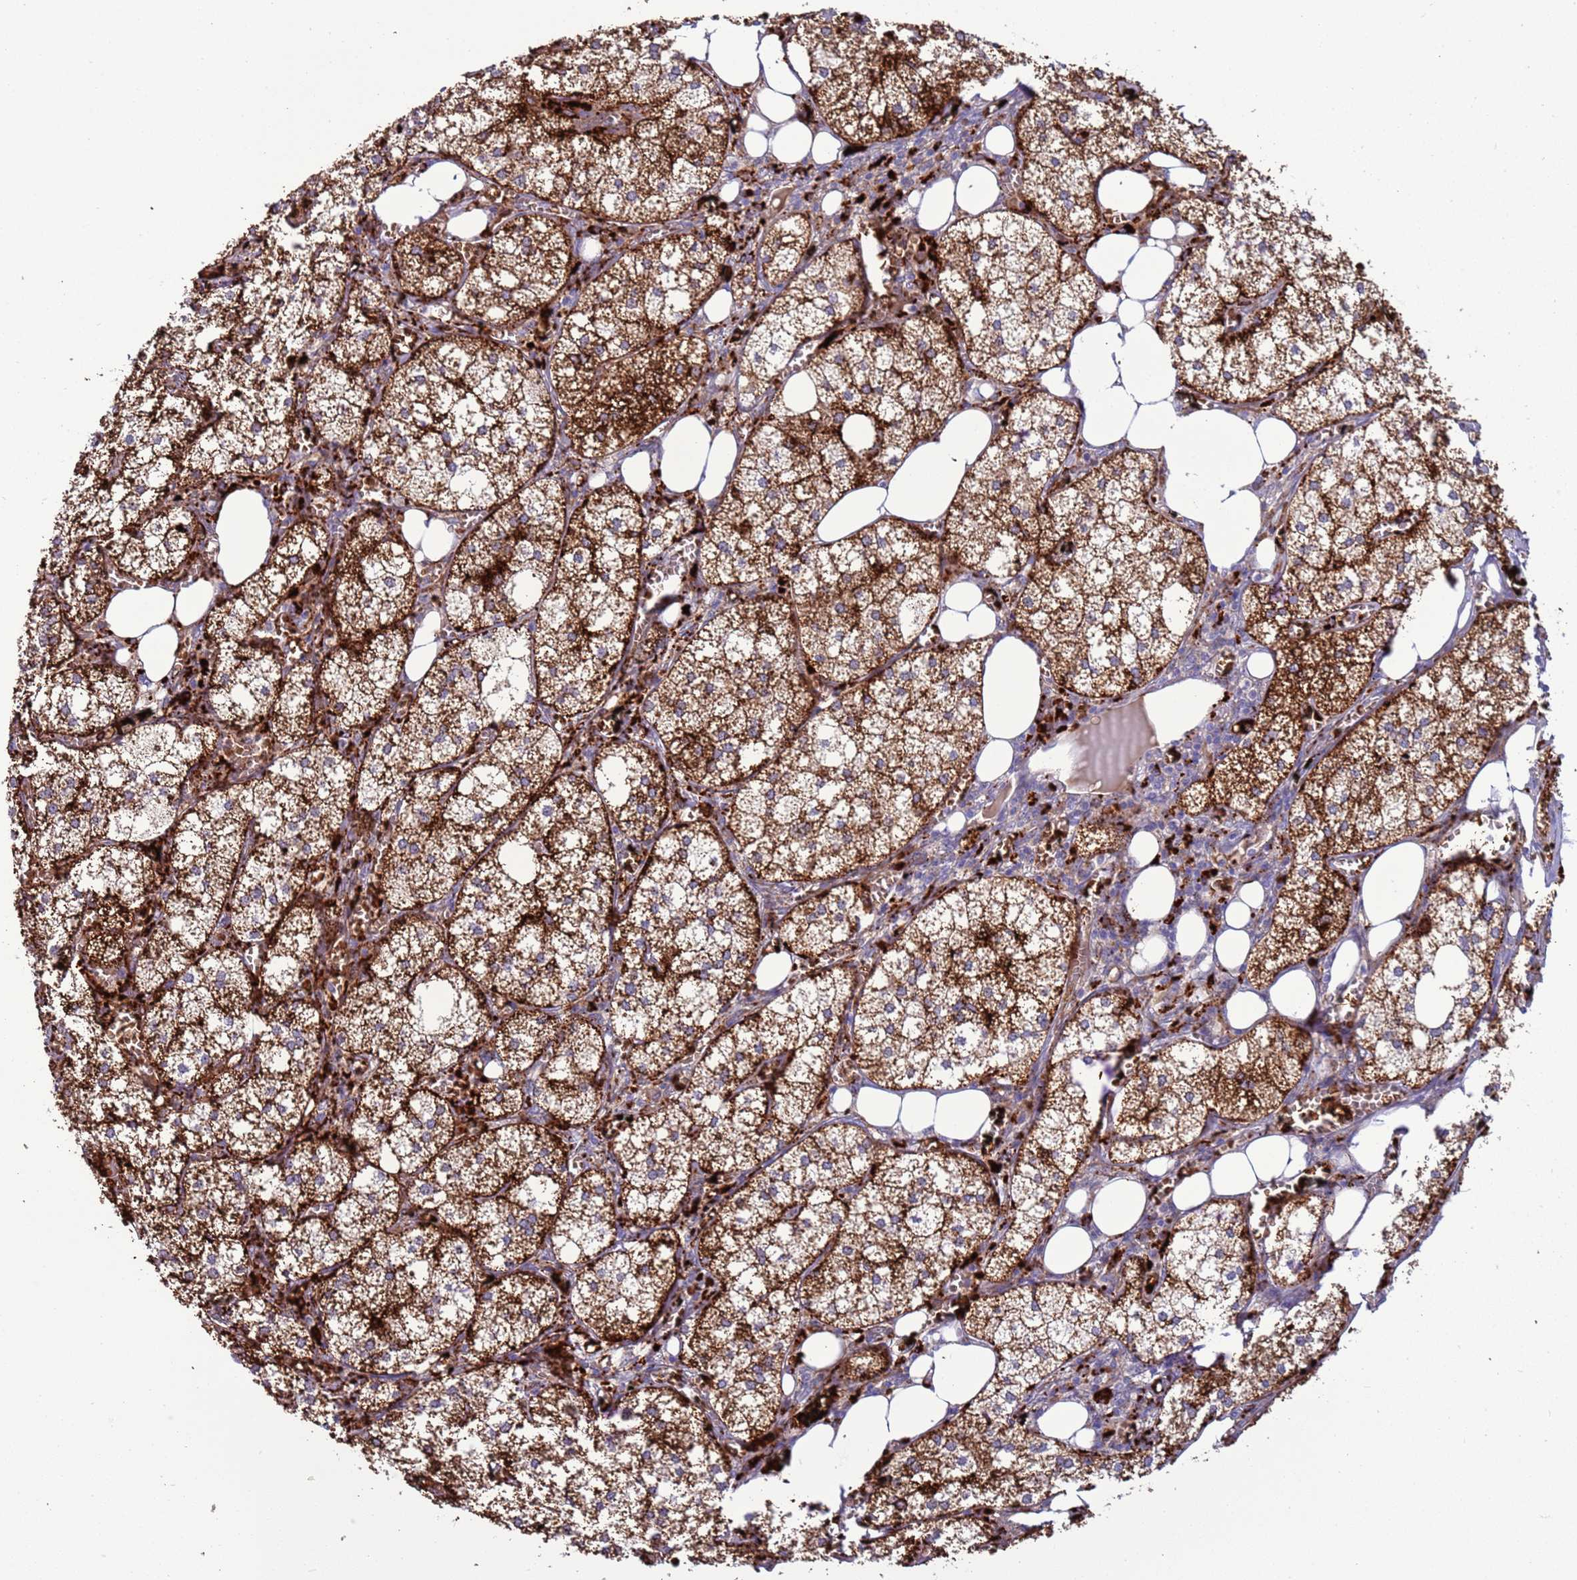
{"staining": {"intensity": "strong", "quantity": ">75%", "location": "cytoplasmic/membranous"}, "tissue": "adrenal gland", "cell_type": "Glandular cells", "image_type": "normal", "snomed": [{"axis": "morphology", "description": "Normal tissue, NOS"}, {"axis": "topography", "description": "Adrenal gland"}], "caption": "A high-resolution image shows immunohistochemistry staining of unremarkable adrenal gland, which displays strong cytoplasmic/membranous expression in approximately >75% of glandular cells. The staining was performed using DAB (3,3'-diaminobenzidine) to visualize the protein expression in brown, while the nuclei were stained in blue with hematoxylin (Magnification: 20x).", "gene": "VPS36", "patient": {"sex": "female", "age": 61}}